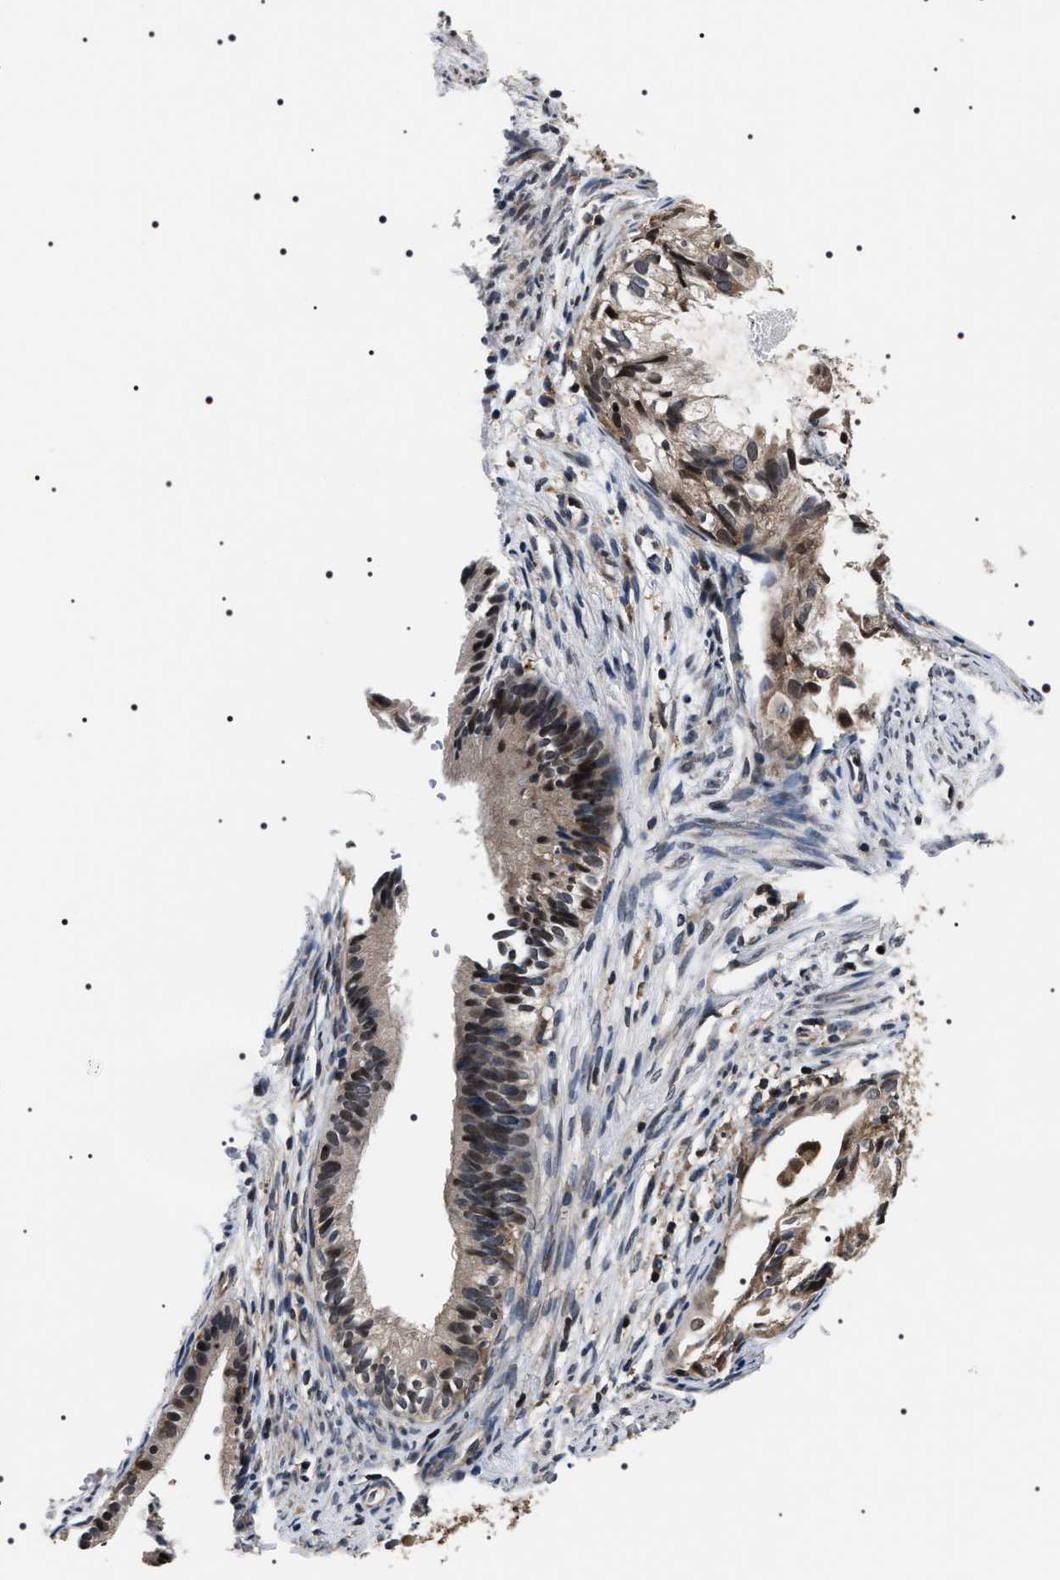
{"staining": {"intensity": "weak", "quantity": ">75%", "location": "cytoplasmic/membranous,nuclear"}, "tissue": "cervical cancer", "cell_type": "Tumor cells", "image_type": "cancer", "snomed": [{"axis": "morphology", "description": "Normal tissue, NOS"}, {"axis": "morphology", "description": "Adenocarcinoma, NOS"}, {"axis": "topography", "description": "Cervix"}, {"axis": "topography", "description": "Endometrium"}], "caption": "Brown immunohistochemical staining in human cervical adenocarcinoma shows weak cytoplasmic/membranous and nuclear expression in about >75% of tumor cells. (Brightfield microscopy of DAB IHC at high magnification).", "gene": "SIPA1", "patient": {"sex": "female", "age": 86}}